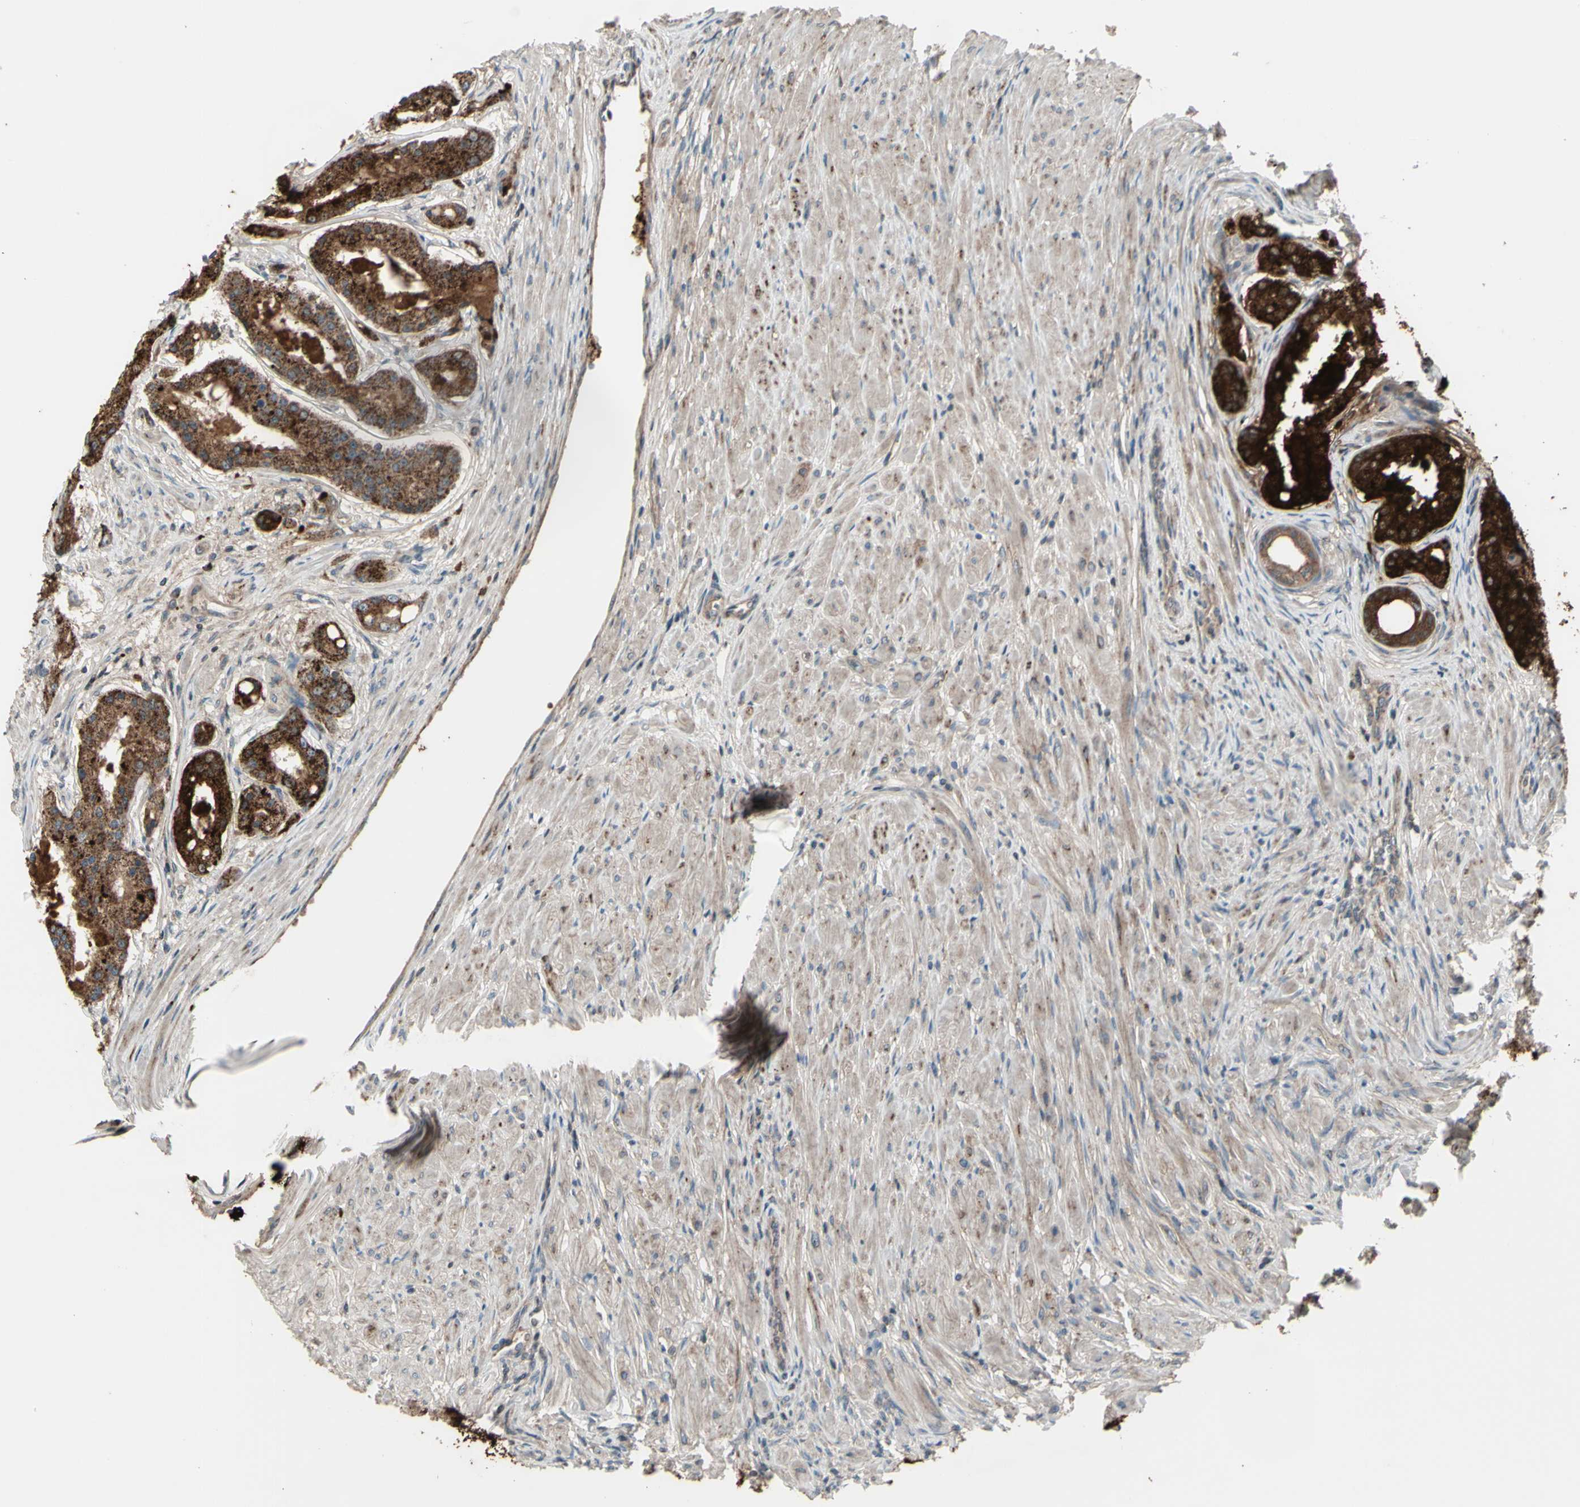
{"staining": {"intensity": "strong", "quantity": ">75%", "location": "cytoplasmic/membranous"}, "tissue": "prostate cancer", "cell_type": "Tumor cells", "image_type": "cancer", "snomed": [{"axis": "morphology", "description": "Adenocarcinoma, High grade"}, {"axis": "topography", "description": "Prostate"}], "caption": "Prostate adenocarcinoma (high-grade) stained with a protein marker demonstrates strong staining in tumor cells.", "gene": "OSTM1", "patient": {"sex": "male", "age": 59}}